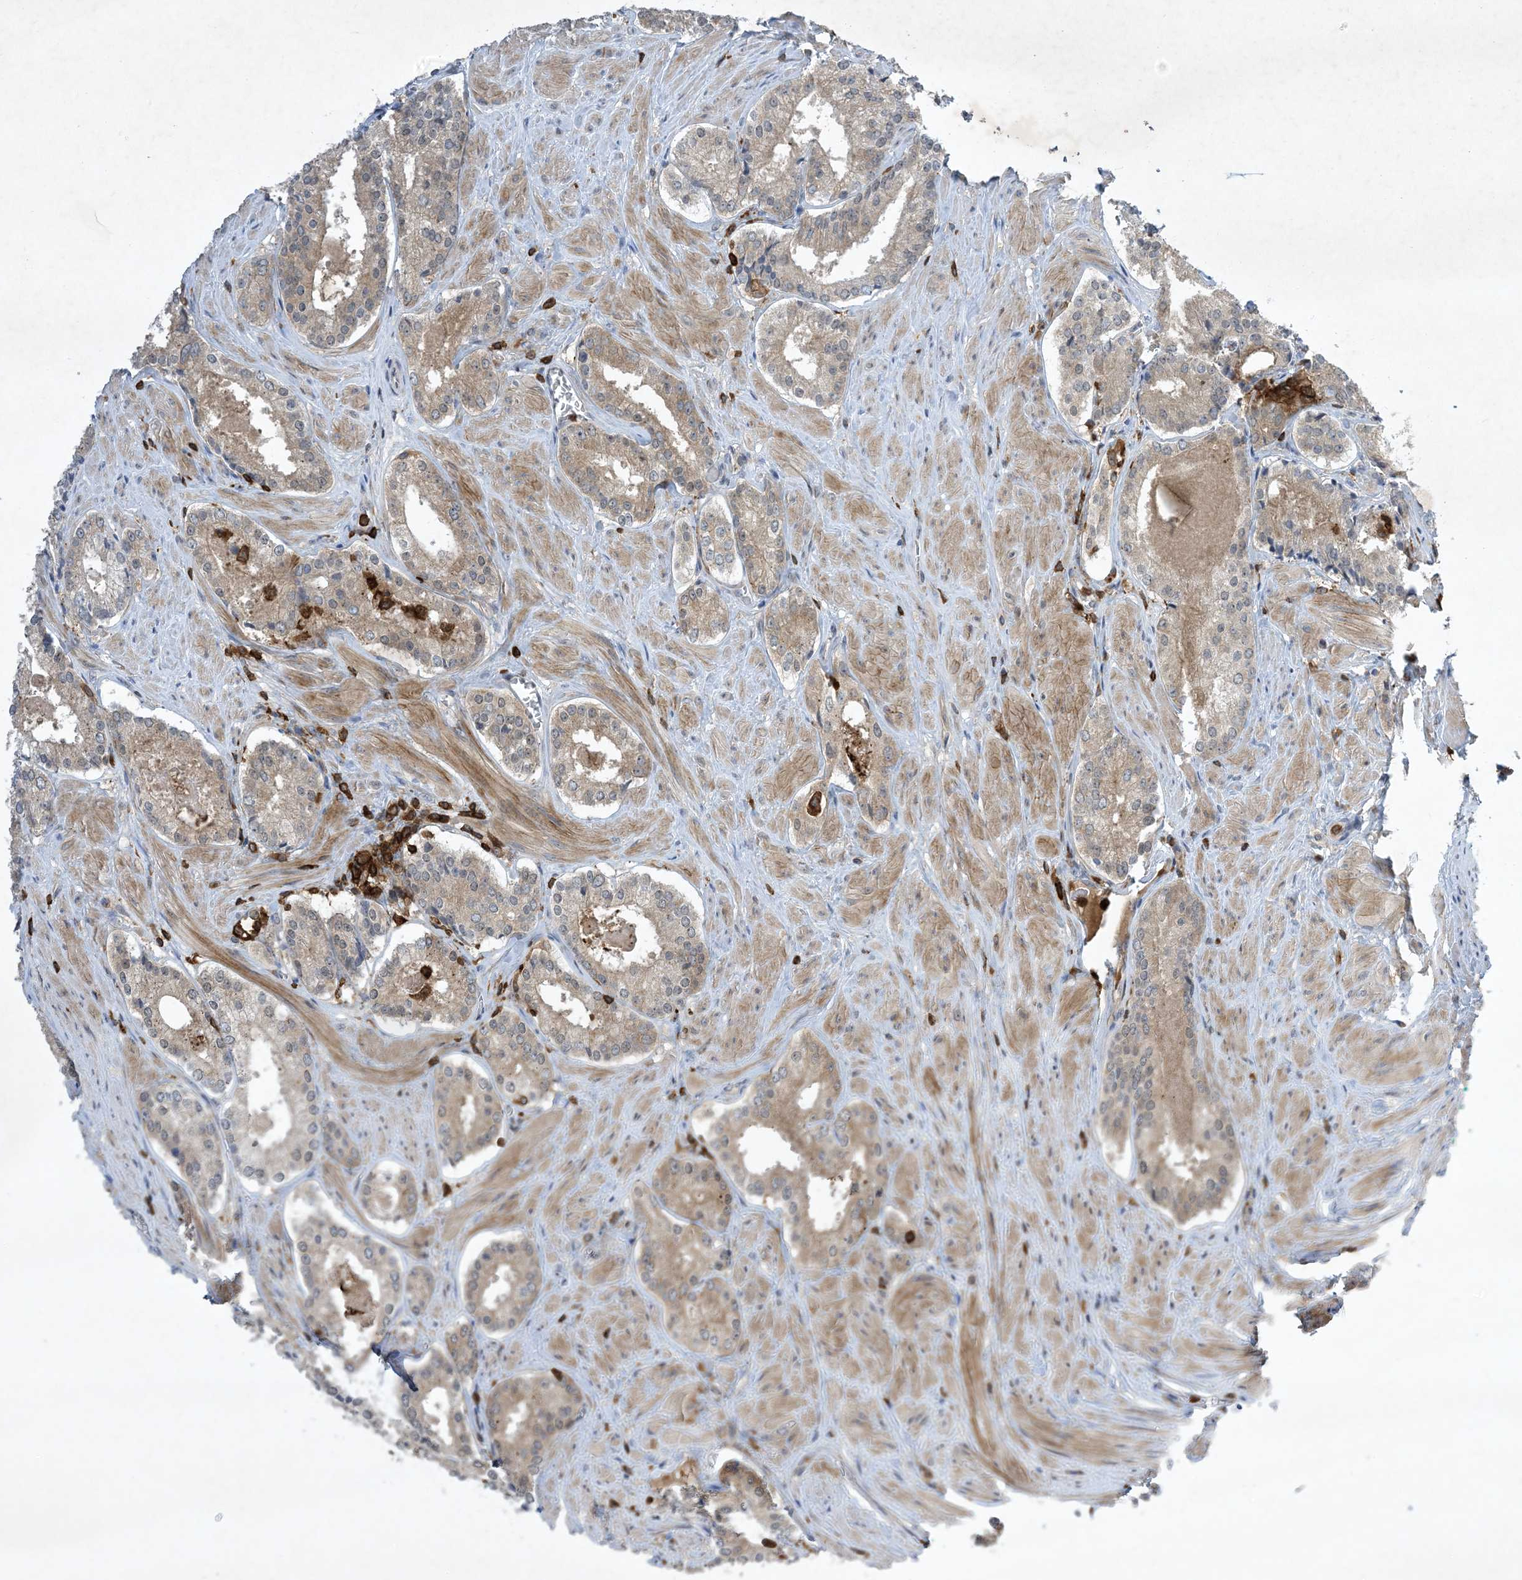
{"staining": {"intensity": "weak", "quantity": "25%-75%", "location": "cytoplasmic/membranous"}, "tissue": "prostate cancer", "cell_type": "Tumor cells", "image_type": "cancer", "snomed": [{"axis": "morphology", "description": "Adenocarcinoma, Low grade"}, {"axis": "topography", "description": "Prostate"}], "caption": "Immunohistochemistry image of prostate low-grade adenocarcinoma stained for a protein (brown), which exhibits low levels of weak cytoplasmic/membranous expression in approximately 25%-75% of tumor cells.", "gene": "AK9", "patient": {"sex": "male", "age": 54}}